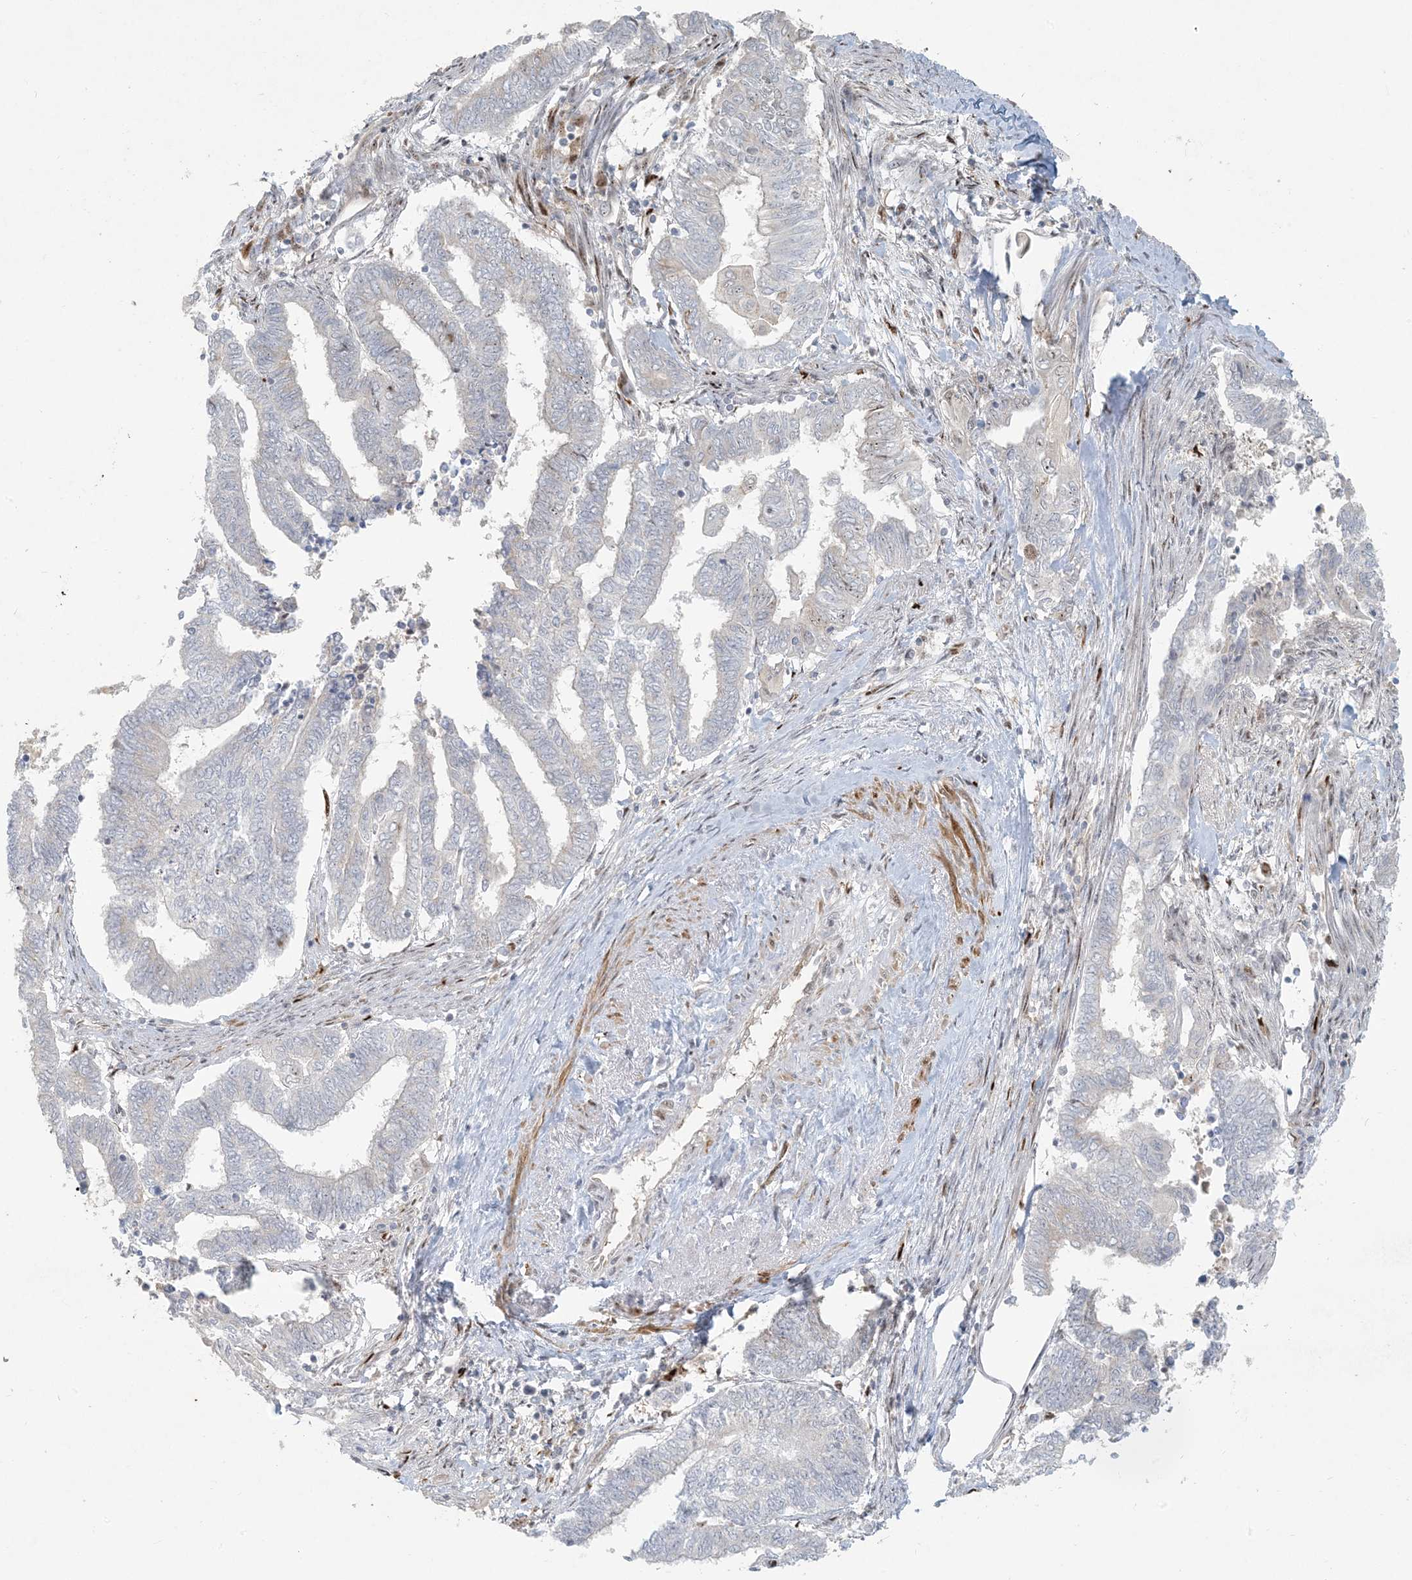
{"staining": {"intensity": "negative", "quantity": "none", "location": "none"}, "tissue": "endometrial cancer", "cell_type": "Tumor cells", "image_type": "cancer", "snomed": [{"axis": "morphology", "description": "Adenocarcinoma, NOS"}, {"axis": "topography", "description": "Uterus"}, {"axis": "topography", "description": "Endometrium"}], "caption": "An IHC image of adenocarcinoma (endometrial) is shown. There is no staining in tumor cells of adenocarcinoma (endometrial). Nuclei are stained in blue.", "gene": "BCORL1", "patient": {"sex": "female", "age": 70}}